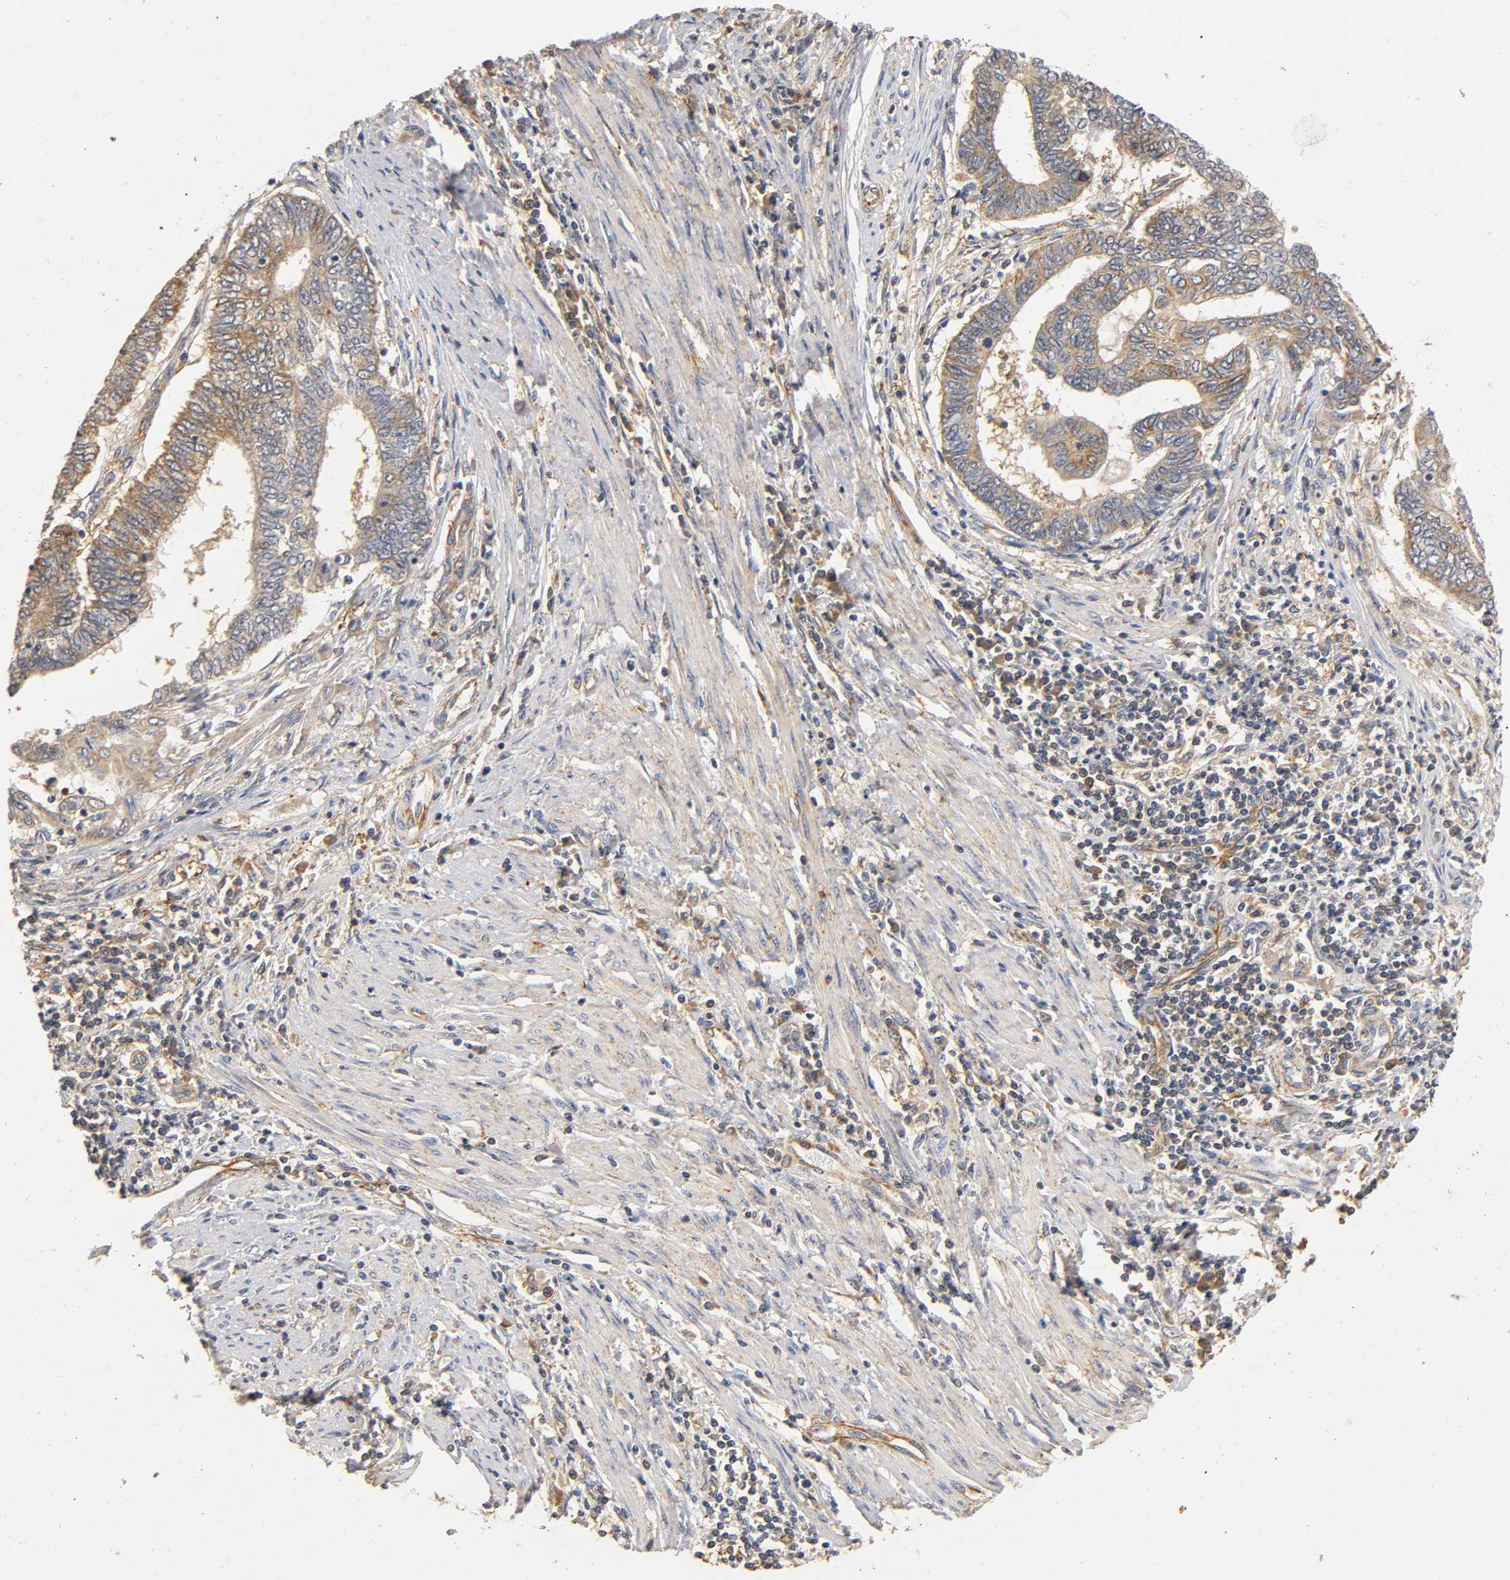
{"staining": {"intensity": "moderate", "quantity": ">75%", "location": "cytoplasmic/membranous"}, "tissue": "endometrial cancer", "cell_type": "Tumor cells", "image_type": "cancer", "snomed": [{"axis": "morphology", "description": "Adenocarcinoma, NOS"}, {"axis": "topography", "description": "Uterus"}, {"axis": "topography", "description": "Endometrium"}], "caption": "Tumor cells reveal moderate cytoplasmic/membranous positivity in approximately >75% of cells in endometrial cancer. (Stains: DAB (3,3'-diaminobenzidine) in brown, nuclei in blue, Microscopy: brightfield microscopy at high magnification).", "gene": "SCAP", "patient": {"sex": "female", "age": 70}}